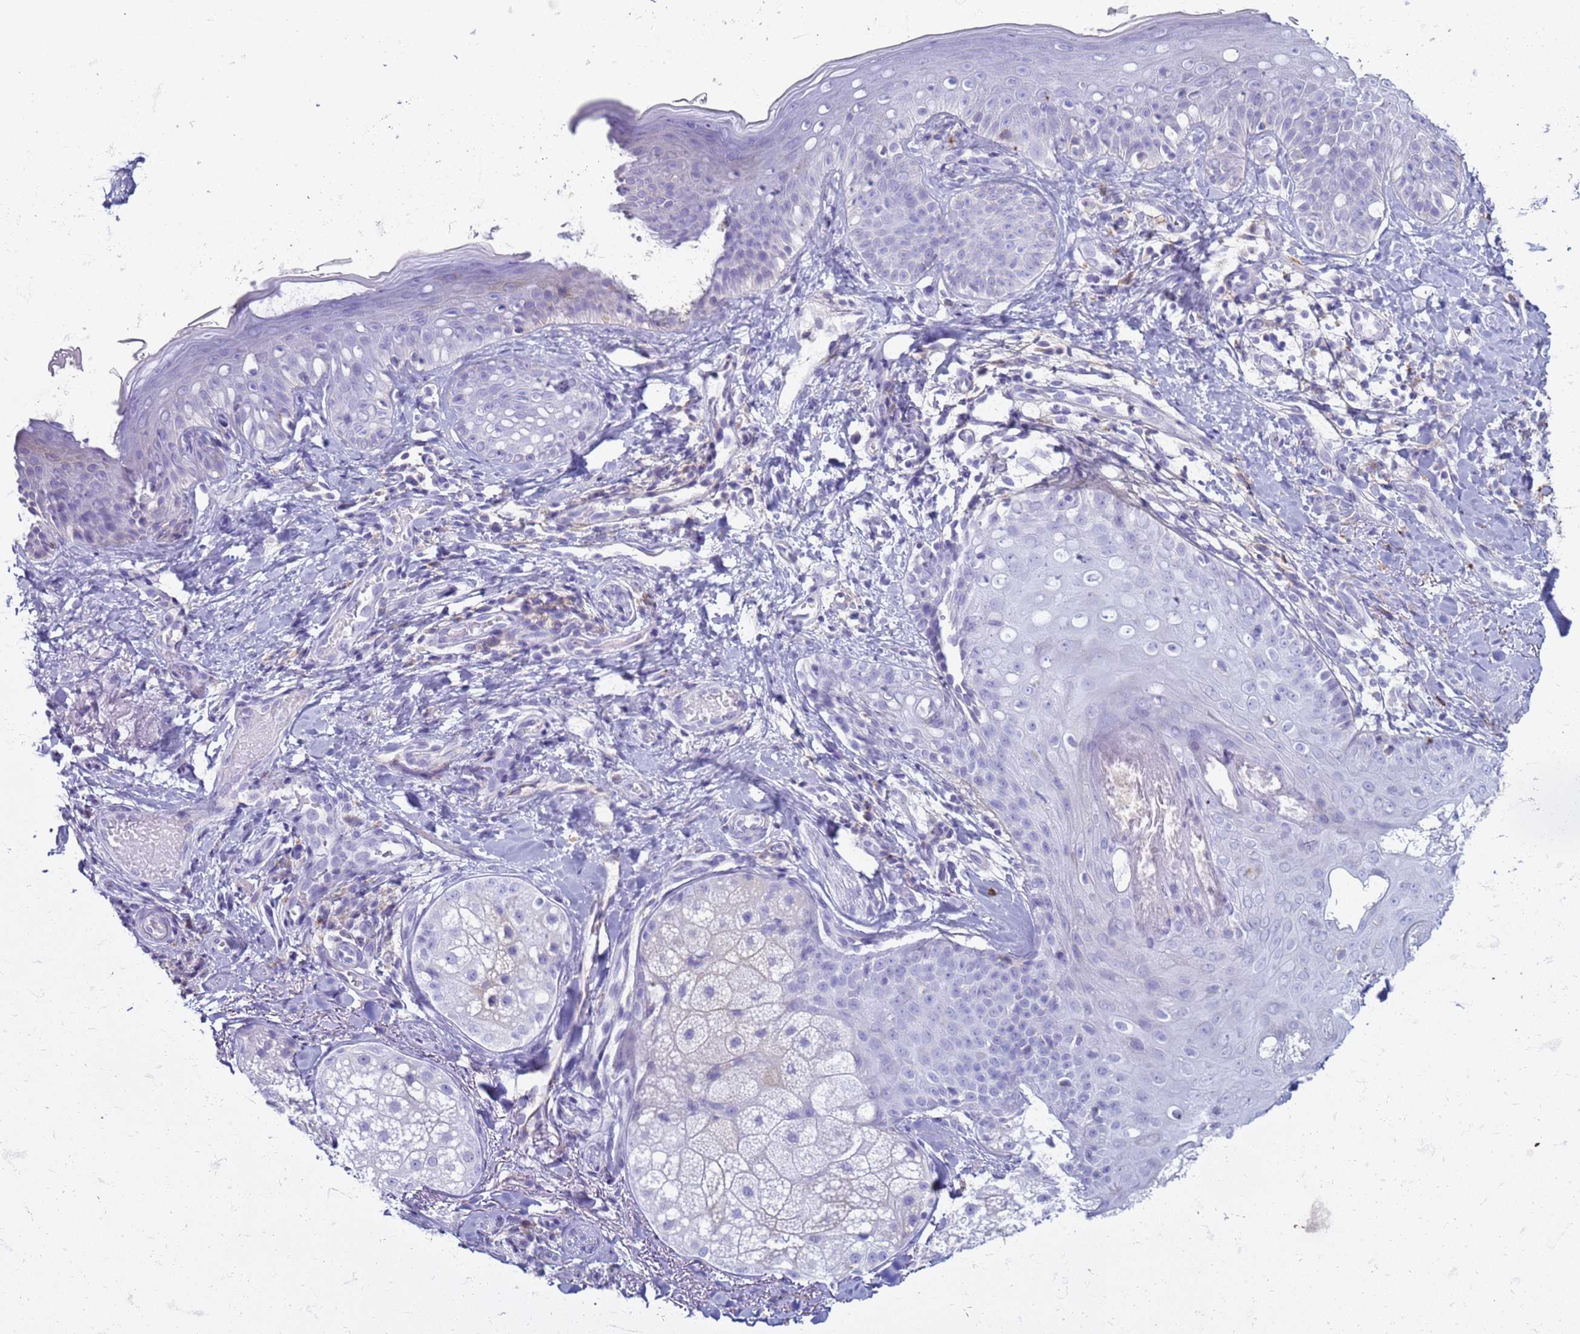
{"staining": {"intensity": "negative", "quantity": "none", "location": "none"}, "tissue": "skin", "cell_type": "Fibroblasts", "image_type": "normal", "snomed": [{"axis": "morphology", "description": "Normal tissue, NOS"}, {"axis": "topography", "description": "Skin"}], "caption": "The photomicrograph displays no staining of fibroblasts in normal skin.", "gene": "PDK3", "patient": {"sex": "male", "age": 57}}